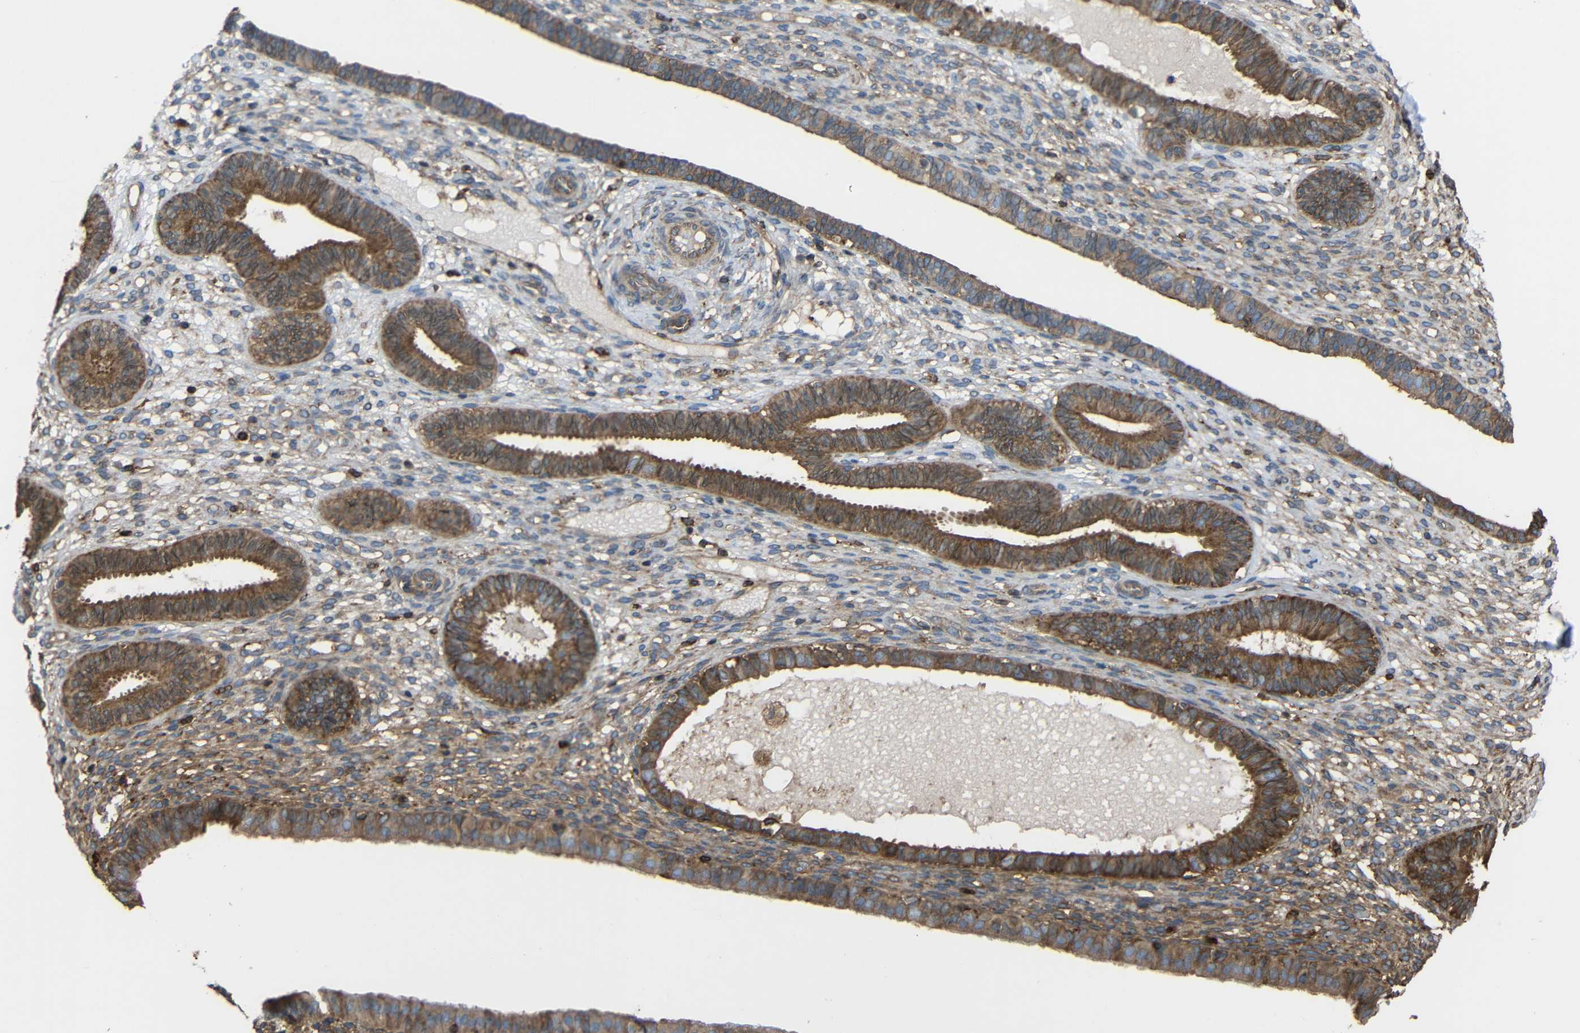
{"staining": {"intensity": "moderate", "quantity": "25%-75%", "location": "cytoplasmic/membranous"}, "tissue": "endometrium", "cell_type": "Cells in endometrial stroma", "image_type": "normal", "snomed": [{"axis": "morphology", "description": "Normal tissue, NOS"}, {"axis": "topography", "description": "Endometrium"}], "caption": "A brown stain highlights moderate cytoplasmic/membranous staining of a protein in cells in endometrial stroma of unremarkable human endometrium. (IHC, brightfield microscopy, high magnification).", "gene": "TREM2", "patient": {"sex": "female", "age": 61}}